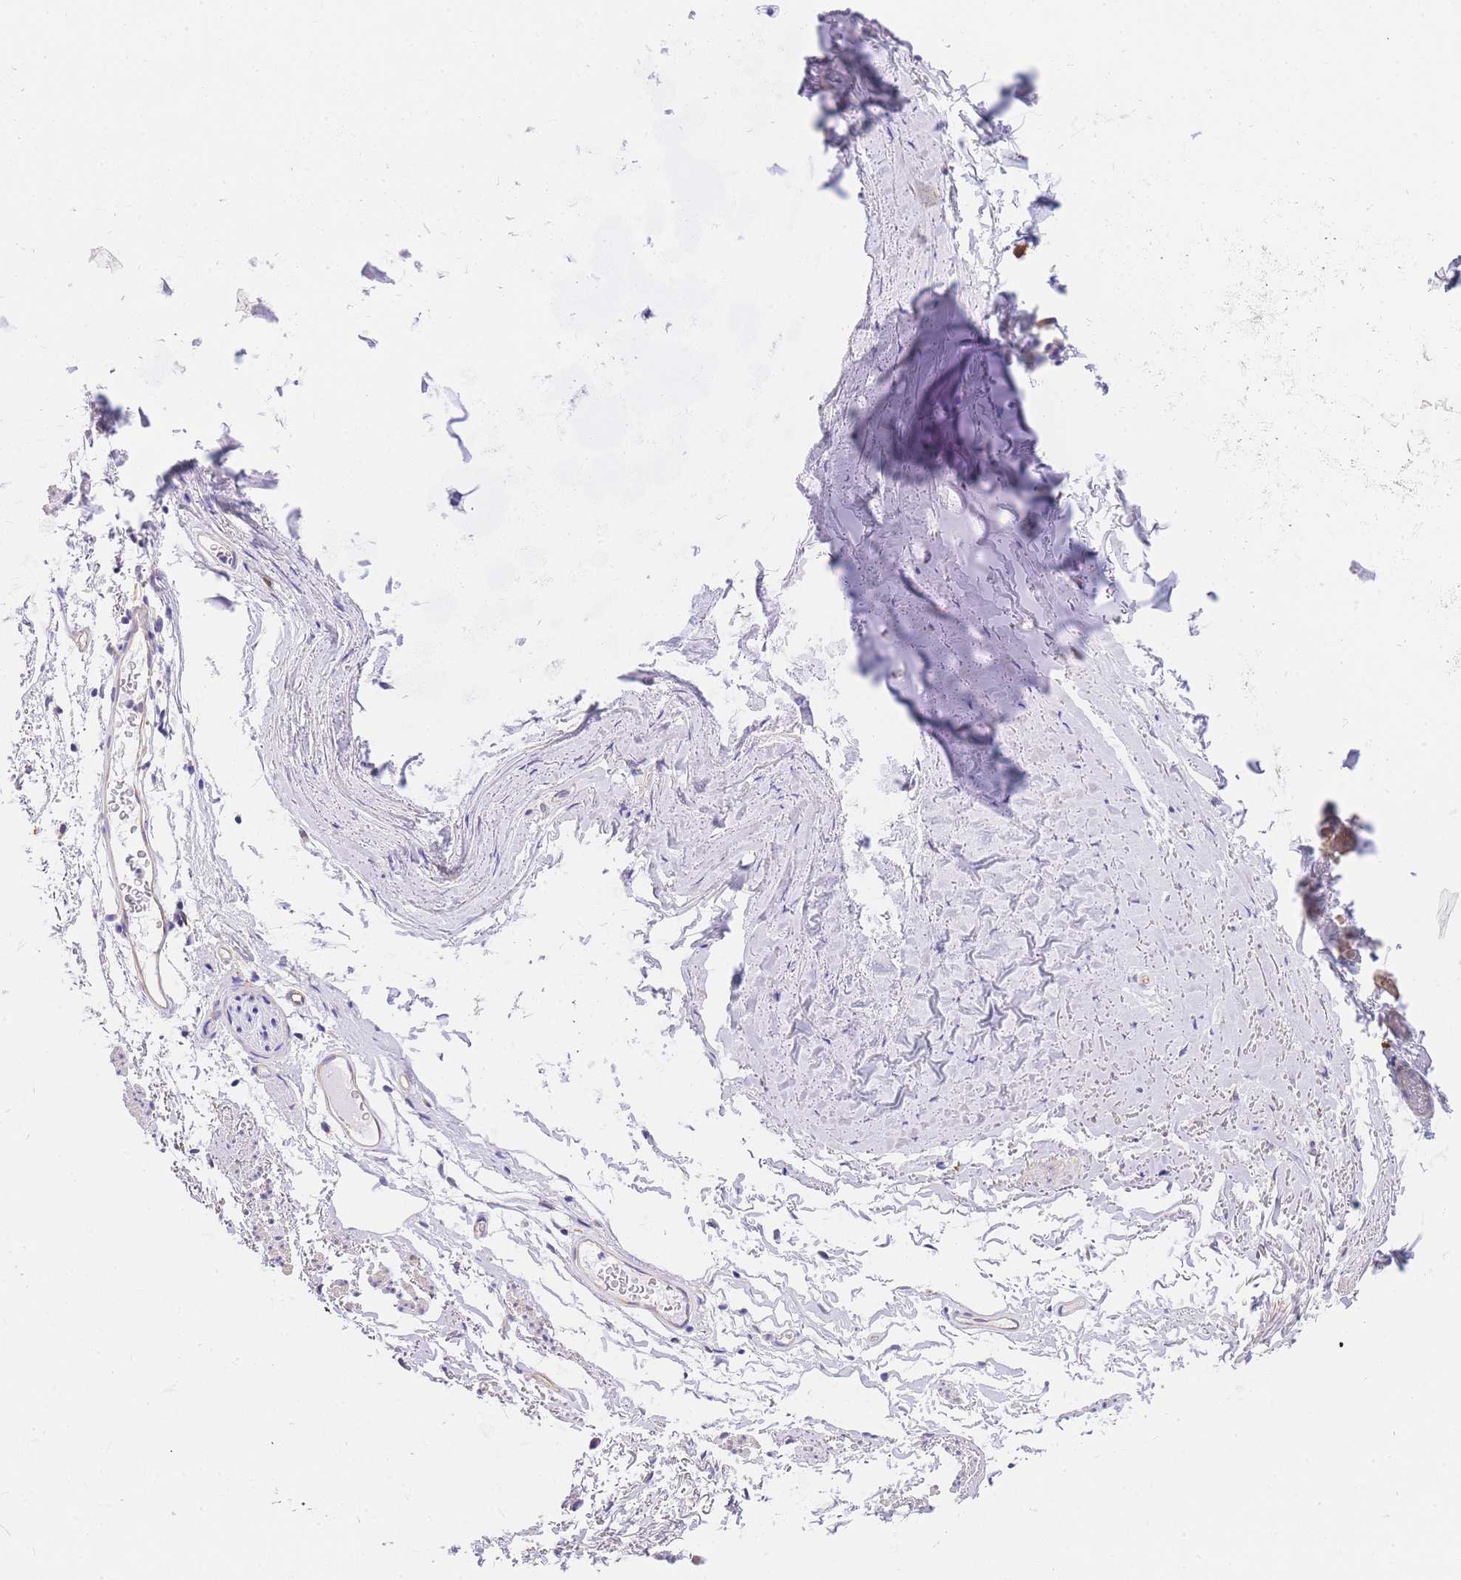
{"staining": {"intensity": "negative", "quantity": "none", "location": "none"}, "tissue": "adipose tissue", "cell_type": "Adipocytes", "image_type": "normal", "snomed": [{"axis": "morphology", "description": "Normal tissue, NOS"}, {"axis": "topography", "description": "Cartilage tissue"}, {"axis": "topography", "description": "Bronchus"}], "caption": "The image shows no significant positivity in adipocytes of adipose tissue. (DAB (3,3'-diaminobenzidine) immunohistochemistry, high magnification).", "gene": "SRSF12", "patient": {"sex": "female", "age": 73}}